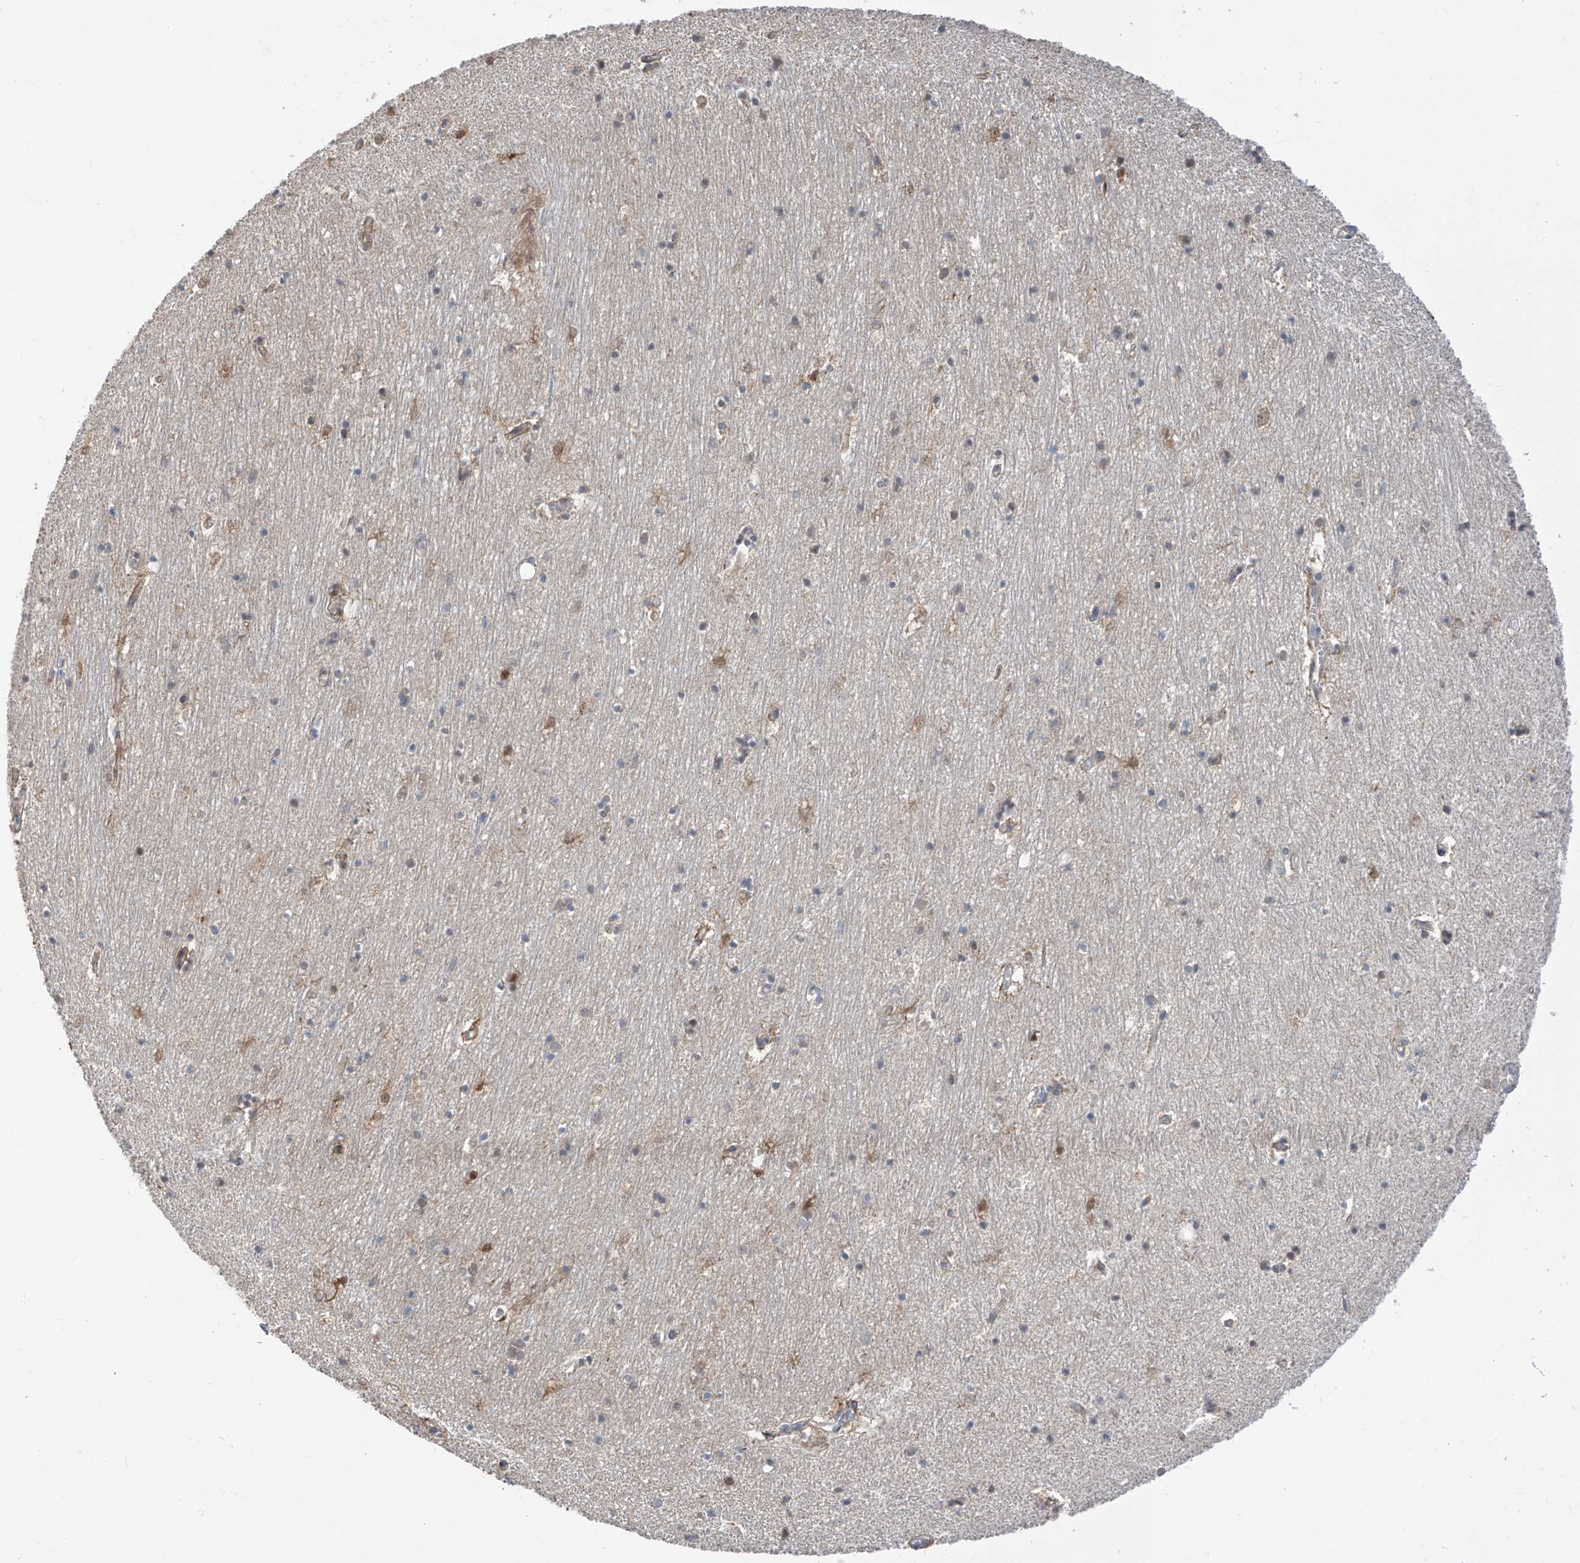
{"staining": {"intensity": "weak", "quantity": "25%-75%", "location": "cytoplasmic/membranous"}, "tissue": "hippocampus", "cell_type": "Glial cells", "image_type": "normal", "snomed": [{"axis": "morphology", "description": "Normal tissue, NOS"}, {"axis": "topography", "description": "Hippocampus"}], "caption": "Human hippocampus stained for a protein (brown) demonstrates weak cytoplasmic/membranous positive expression in about 25%-75% of glial cells.", "gene": "TTC38", "patient": {"sex": "female", "age": 64}}